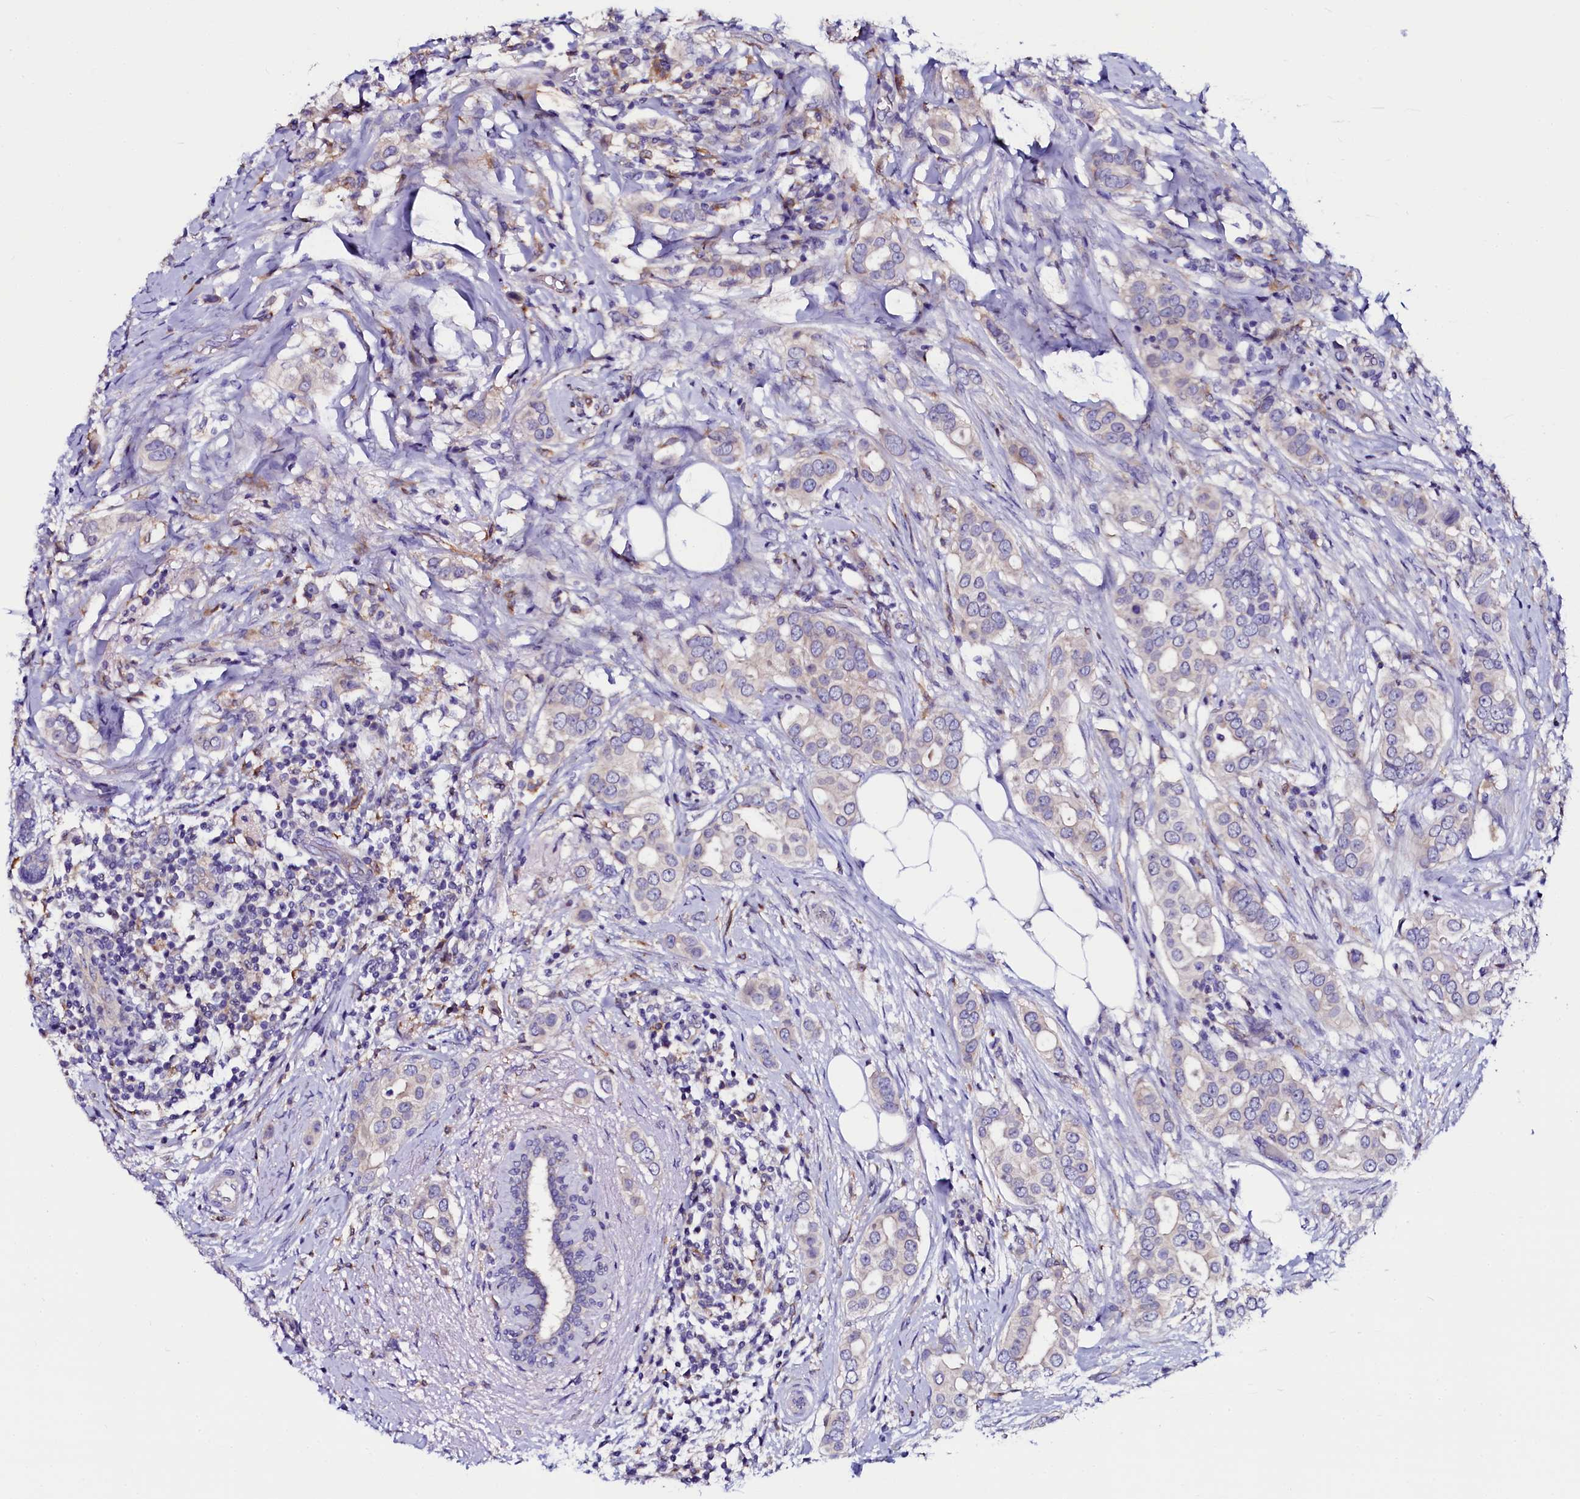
{"staining": {"intensity": "negative", "quantity": "none", "location": "none"}, "tissue": "breast cancer", "cell_type": "Tumor cells", "image_type": "cancer", "snomed": [{"axis": "morphology", "description": "Lobular carcinoma"}, {"axis": "topography", "description": "Breast"}], "caption": "Immunohistochemistry histopathology image of neoplastic tissue: breast cancer stained with DAB demonstrates no significant protein staining in tumor cells.", "gene": "OTOL1", "patient": {"sex": "female", "age": 51}}